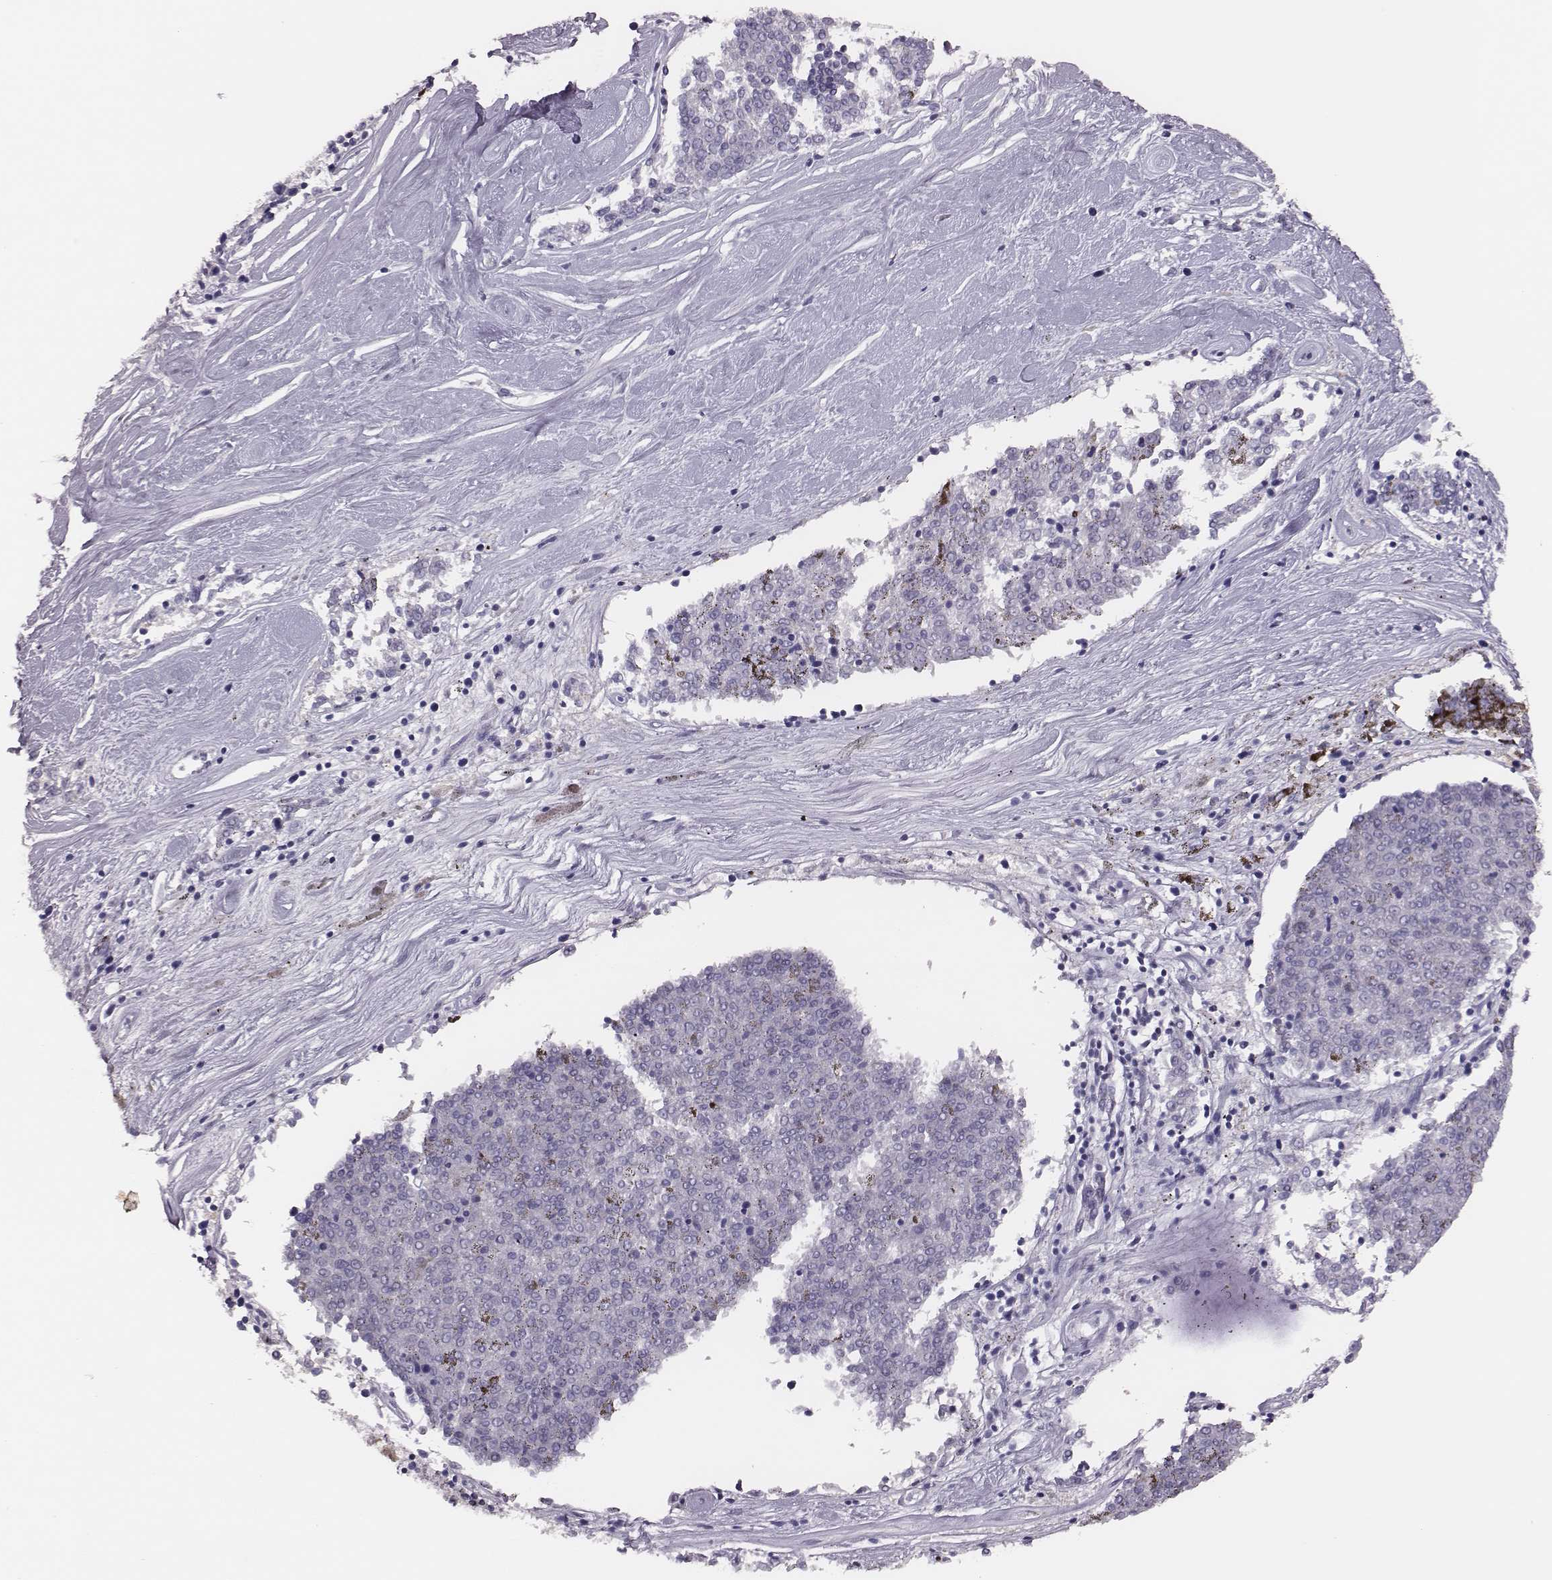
{"staining": {"intensity": "negative", "quantity": "none", "location": "none"}, "tissue": "melanoma", "cell_type": "Tumor cells", "image_type": "cancer", "snomed": [{"axis": "morphology", "description": "Malignant melanoma, NOS"}, {"axis": "topography", "description": "Skin"}], "caption": "This is an IHC image of malignant melanoma. There is no staining in tumor cells.", "gene": "SCML2", "patient": {"sex": "female", "age": 72}}